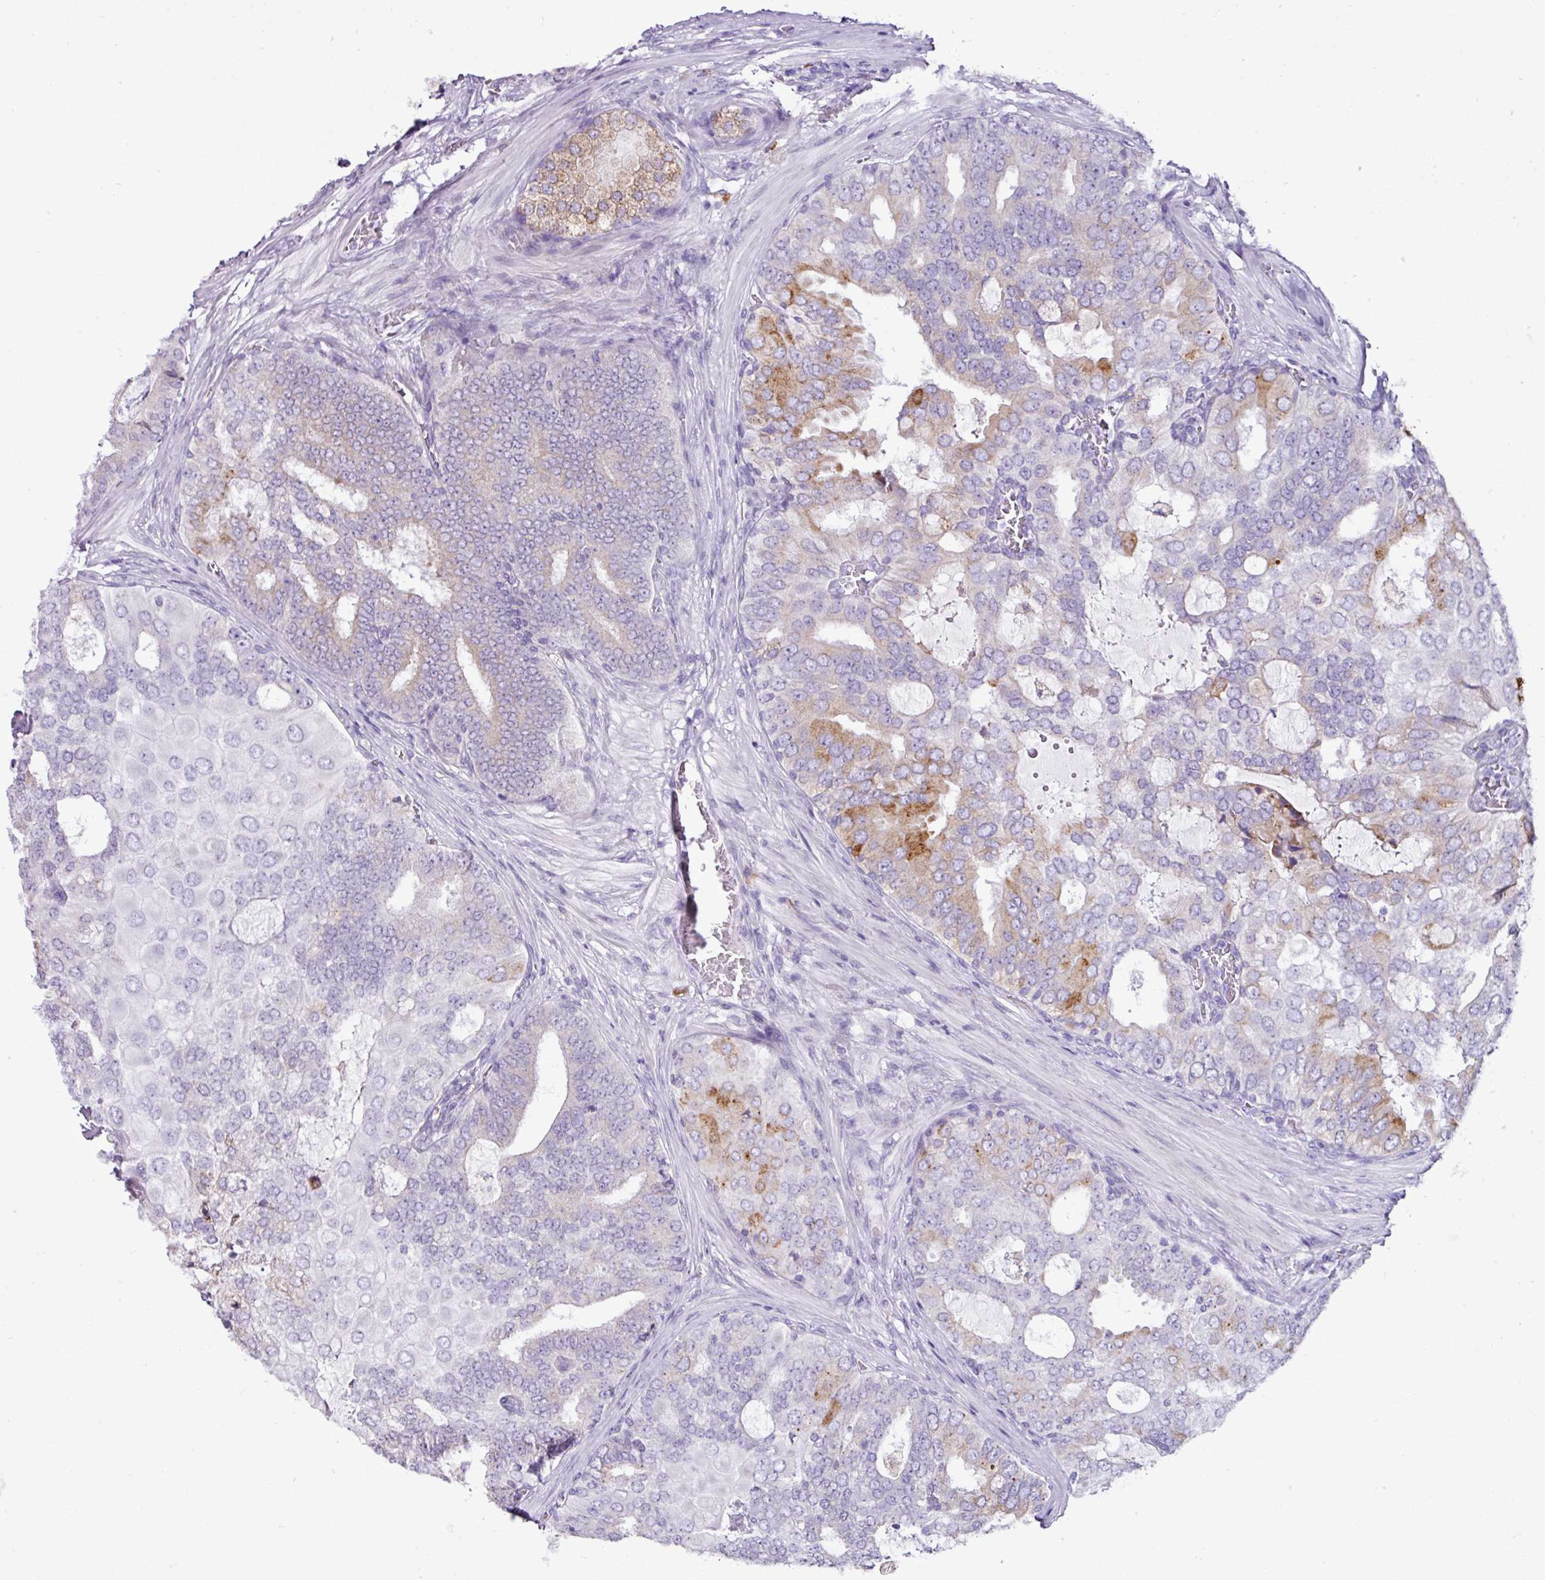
{"staining": {"intensity": "strong", "quantity": "<25%", "location": "cytoplasmic/membranous"}, "tissue": "prostate cancer", "cell_type": "Tumor cells", "image_type": "cancer", "snomed": [{"axis": "morphology", "description": "Adenocarcinoma, High grade"}, {"axis": "topography", "description": "Prostate"}], "caption": "An immunohistochemistry image of tumor tissue is shown. Protein staining in brown labels strong cytoplasmic/membranous positivity in high-grade adenocarcinoma (prostate) within tumor cells.", "gene": "RGS21", "patient": {"sex": "male", "age": 55}}